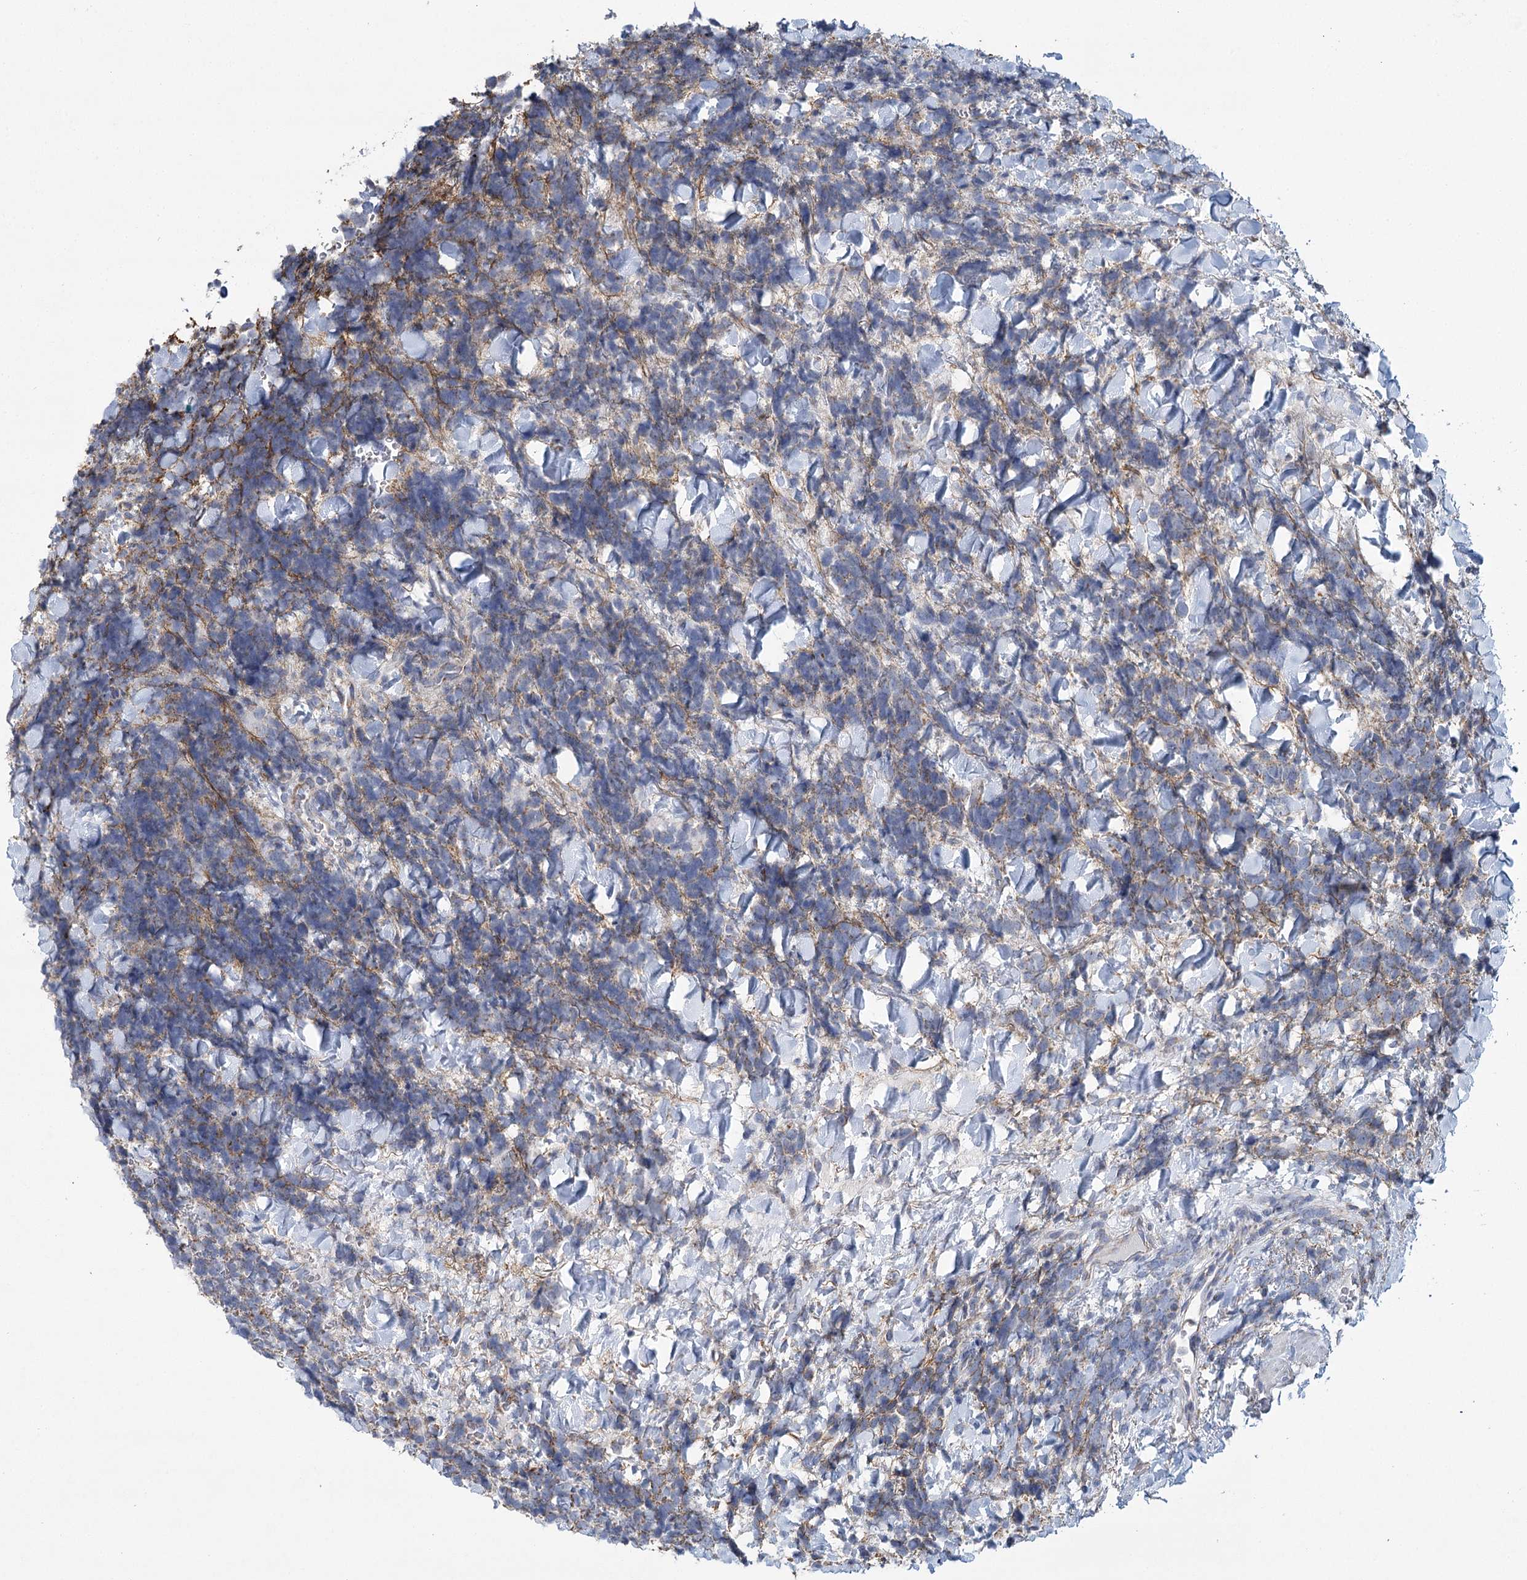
{"staining": {"intensity": "negative", "quantity": "none", "location": "none"}, "tissue": "urothelial cancer", "cell_type": "Tumor cells", "image_type": "cancer", "snomed": [{"axis": "morphology", "description": "Urothelial carcinoma, High grade"}, {"axis": "topography", "description": "Urinary bladder"}], "caption": "Tumor cells are negative for protein expression in human high-grade urothelial carcinoma. (Brightfield microscopy of DAB IHC at high magnification).", "gene": "SNX7", "patient": {"sex": "female", "age": 82}}